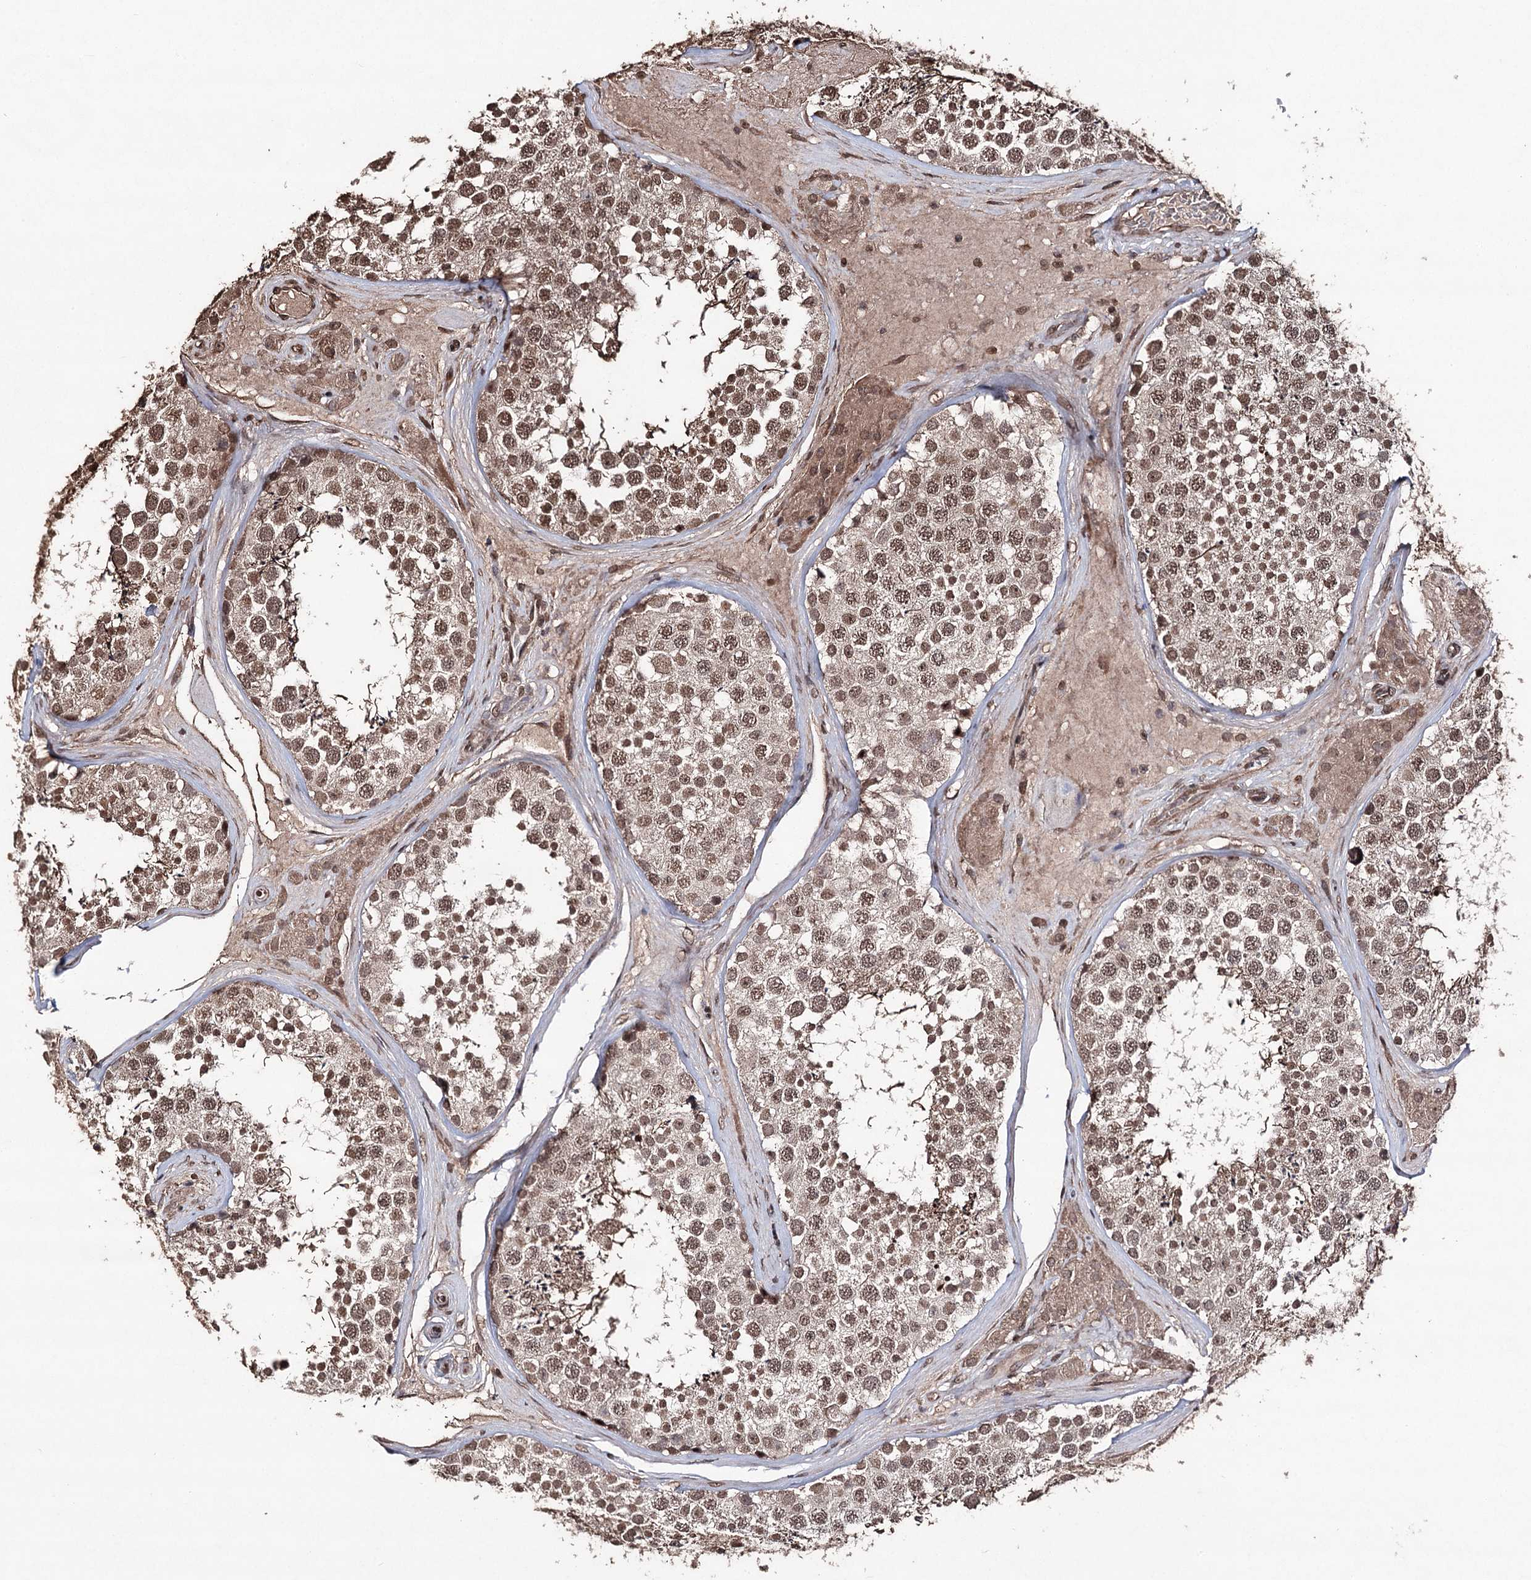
{"staining": {"intensity": "moderate", "quantity": ">75%", "location": "nuclear"}, "tissue": "testis", "cell_type": "Cells in seminiferous ducts", "image_type": "normal", "snomed": [{"axis": "morphology", "description": "Normal tissue, NOS"}, {"axis": "topography", "description": "Testis"}], "caption": "A high-resolution micrograph shows IHC staining of unremarkable testis, which demonstrates moderate nuclear positivity in about >75% of cells in seminiferous ducts. Immunohistochemistry (ihc) stains the protein in brown and the nuclei are stained blue.", "gene": "ATG14", "patient": {"sex": "male", "age": 46}}